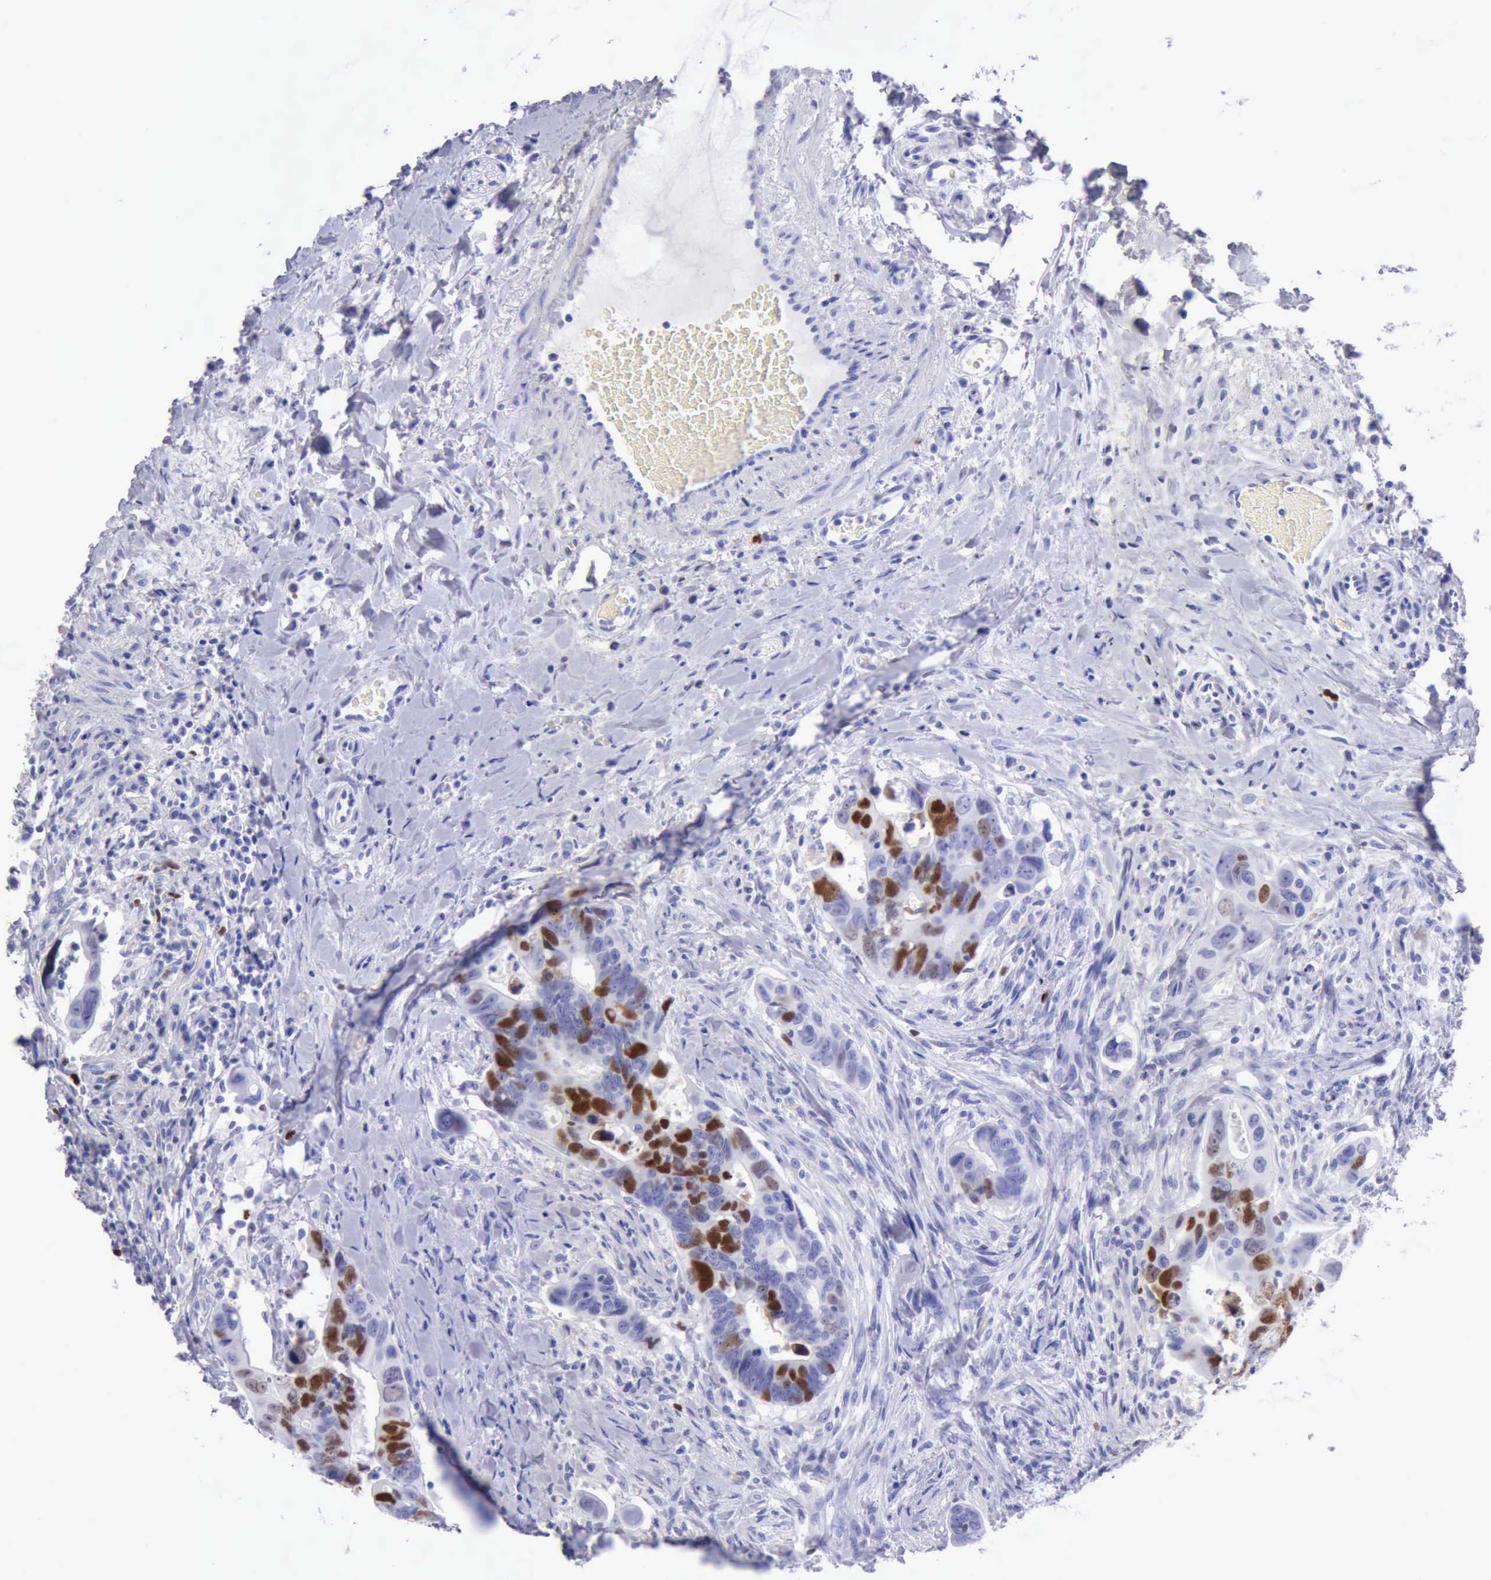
{"staining": {"intensity": "strong", "quantity": "25%-75%", "location": "nuclear"}, "tissue": "colorectal cancer", "cell_type": "Tumor cells", "image_type": "cancer", "snomed": [{"axis": "morphology", "description": "Adenocarcinoma, NOS"}, {"axis": "topography", "description": "Rectum"}], "caption": "Human colorectal cancer (adenocarcinoma) stained with a protein marker reveals strong staining in tumor cells.", "gene": "MCM2", "patient": {"sex": "male", "age": 53}}